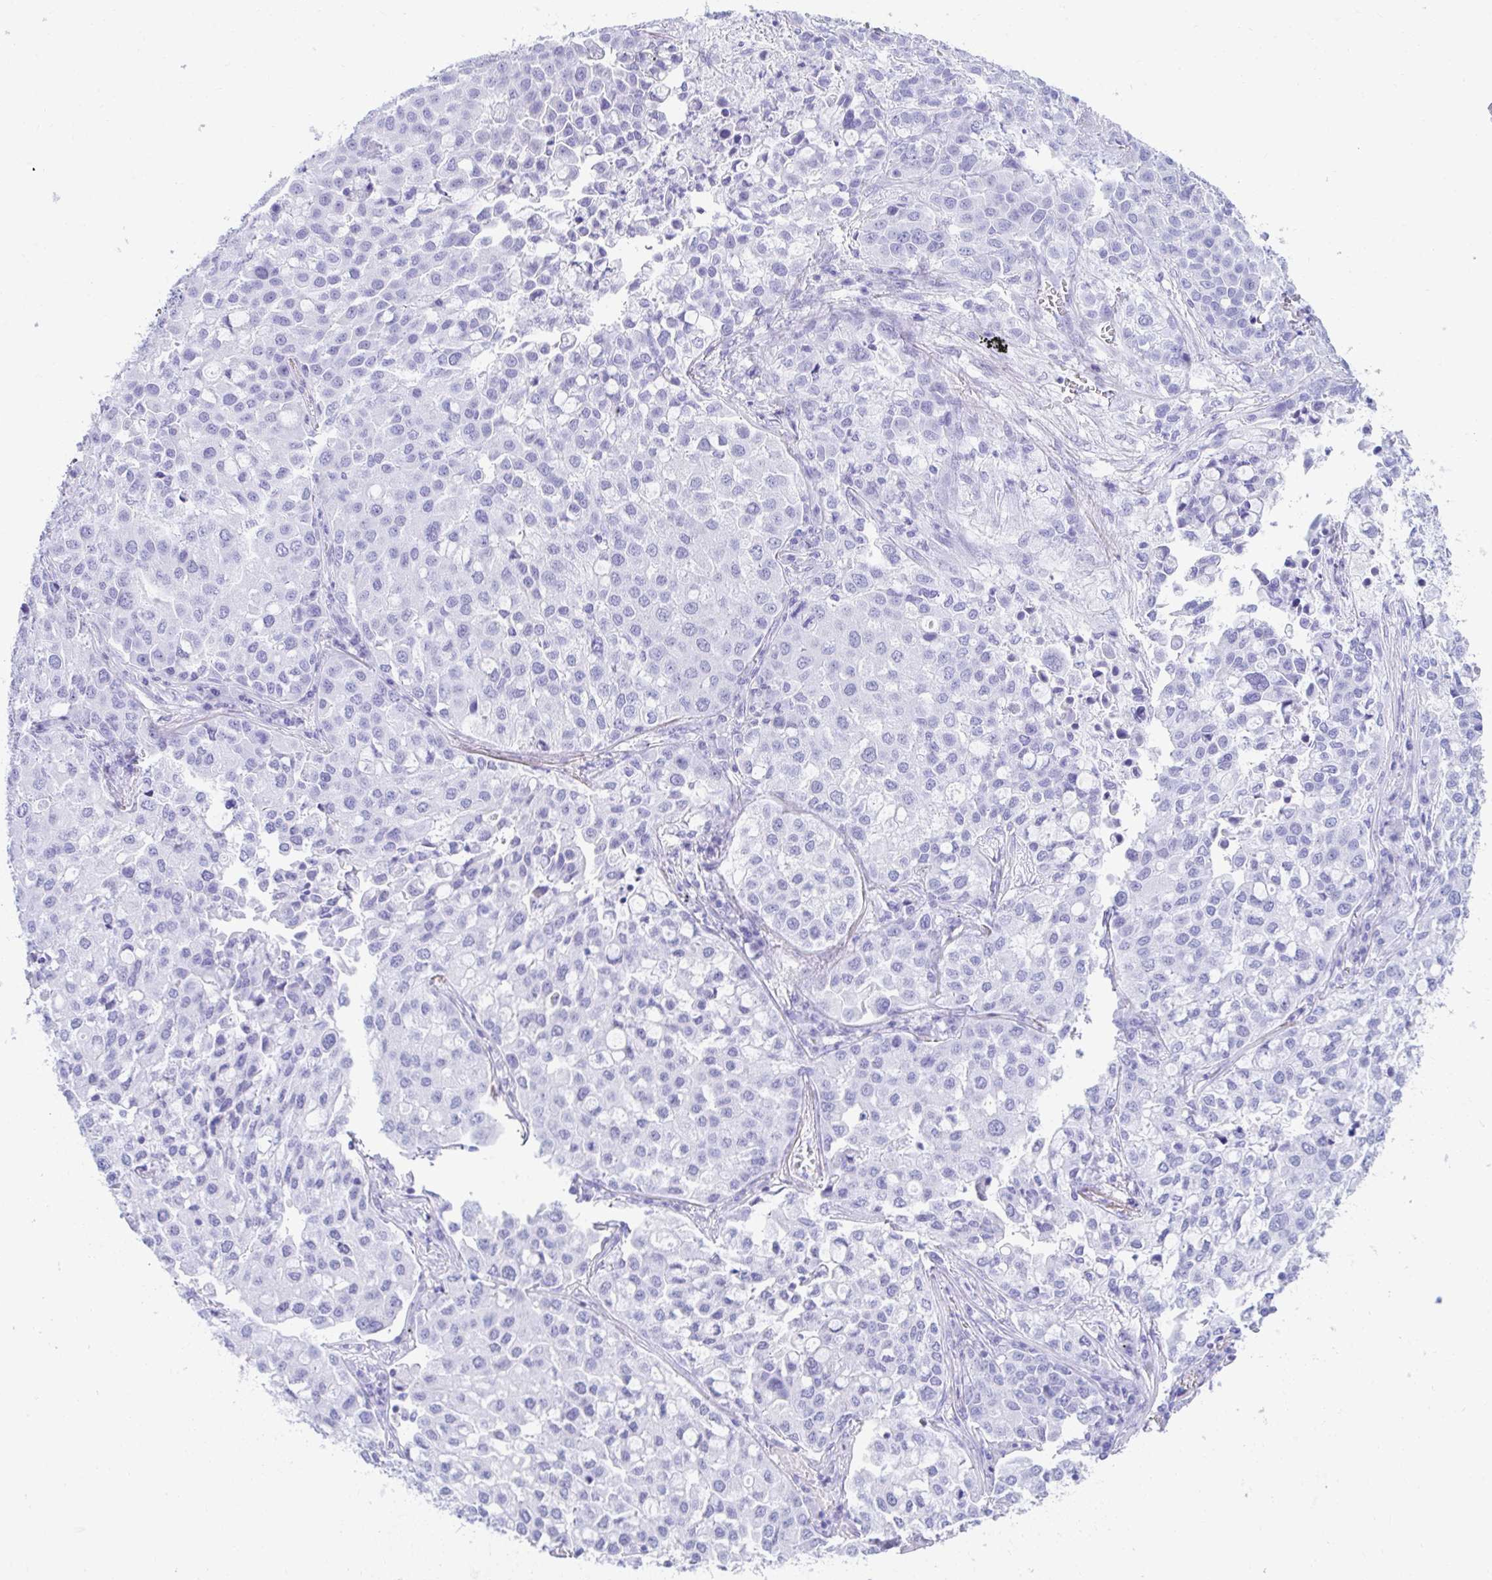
{"staining": {"intensity": "negative", "quantity": "none", "location": "none"}, "tissue": "lung cancer", "cell_type": "Tumor cells", "image_type": "cancer", "snomed": [{"axis": "morphology", "description": "Adenocarcinoma, NOS"}, {"axis": "morphology", "description": "Adenocarcinoma, metastatic, NOS"}, {"axis": "topography", "description": "Lymph node"}, {"axis": "topography", "description": "Lung"}], "caption": "Immunohistochemistry of human adenocarcinoma (lung) displays no expression in tumor cells.", "gene": "PC", "patient": {"sex": "female", "age": 65}}